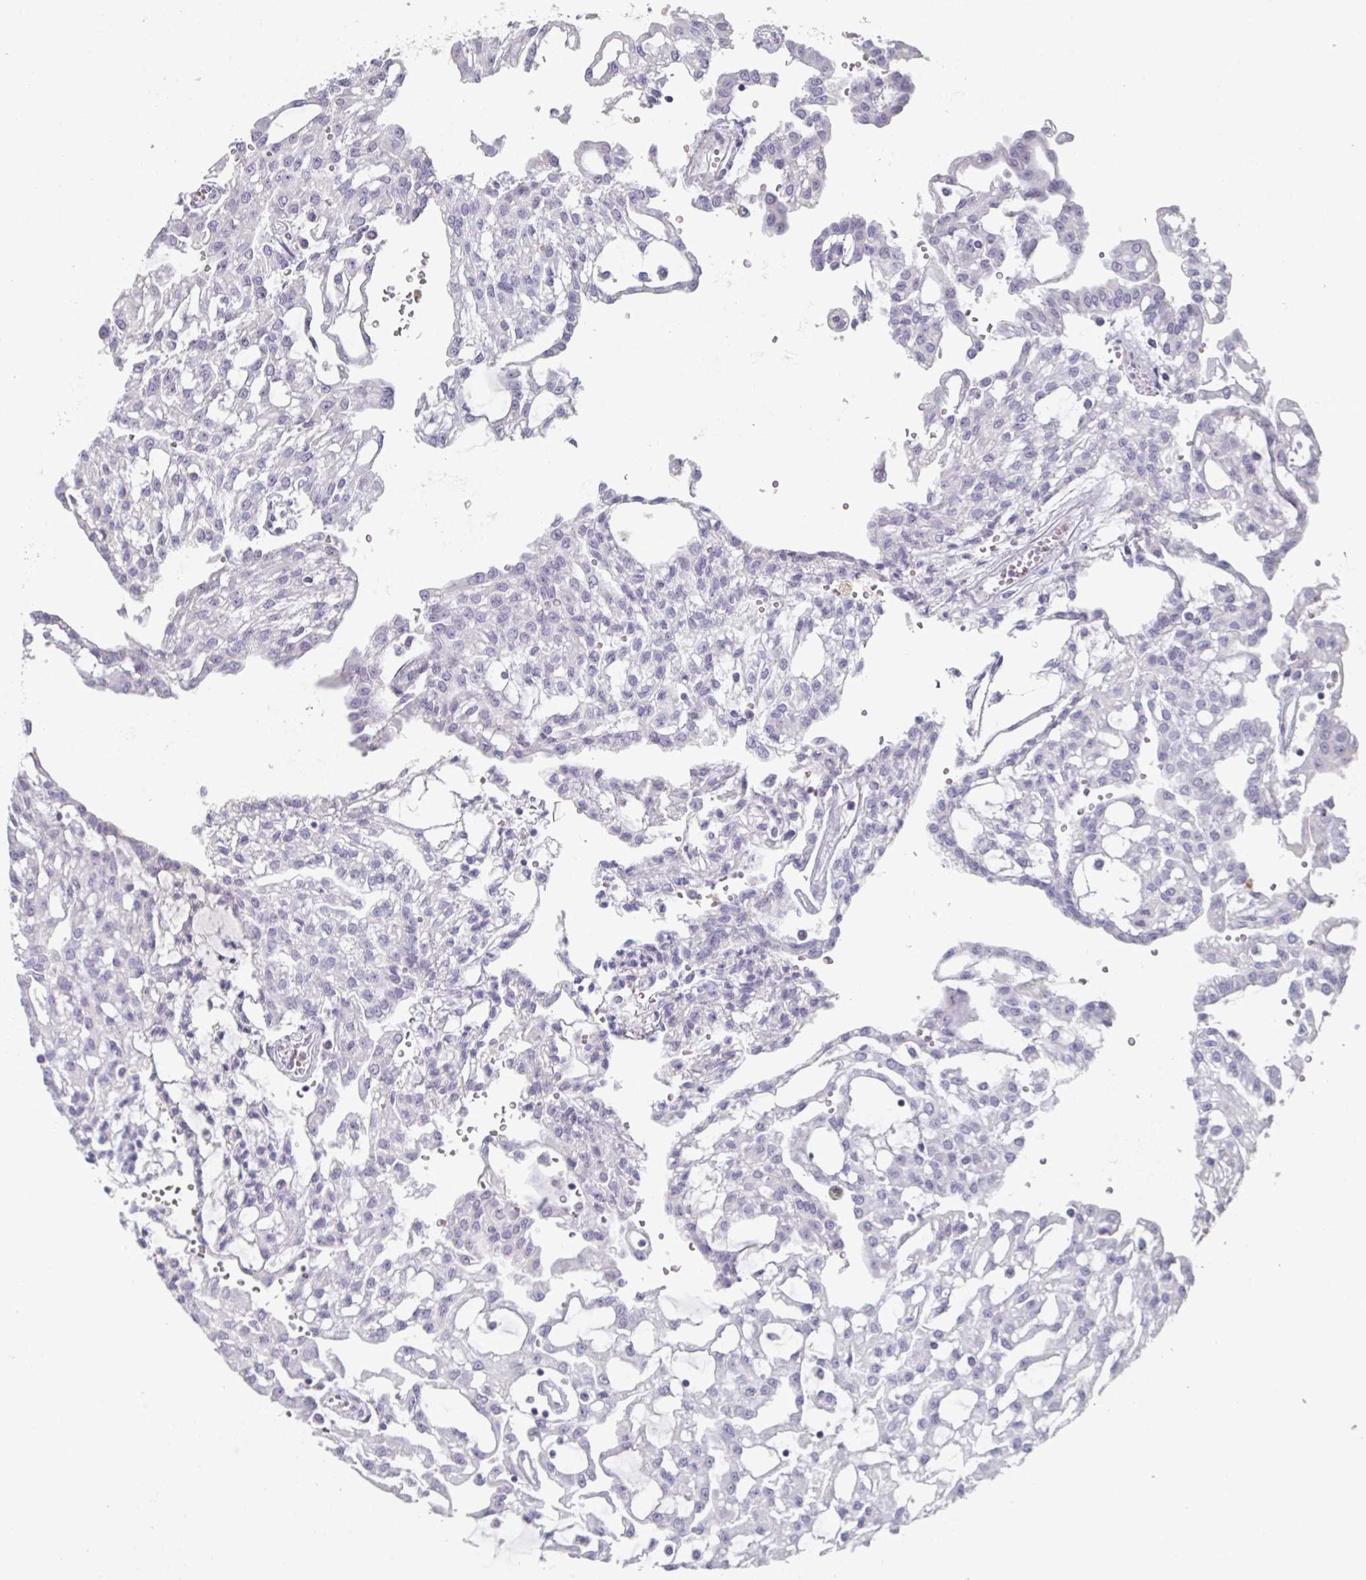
{"staining": {"intensity": "negative", "quantity": "none", "location": "none"}, "tissue": "renal cancer", "cell_type": "Tumor cells", "image_type": "cancer", "snomed": [{"axis": "morphology", "description": "Adenocarcinoma, NOS"}, {"axis": "topography", "description": "Kidney"}], "caption": "DAB immunohistochemical staining of human renal adenocarcinoma displays no significant expression in tumor cells.", "gene": "A1CF", "patient": {"sex": "male", "age": 63}}